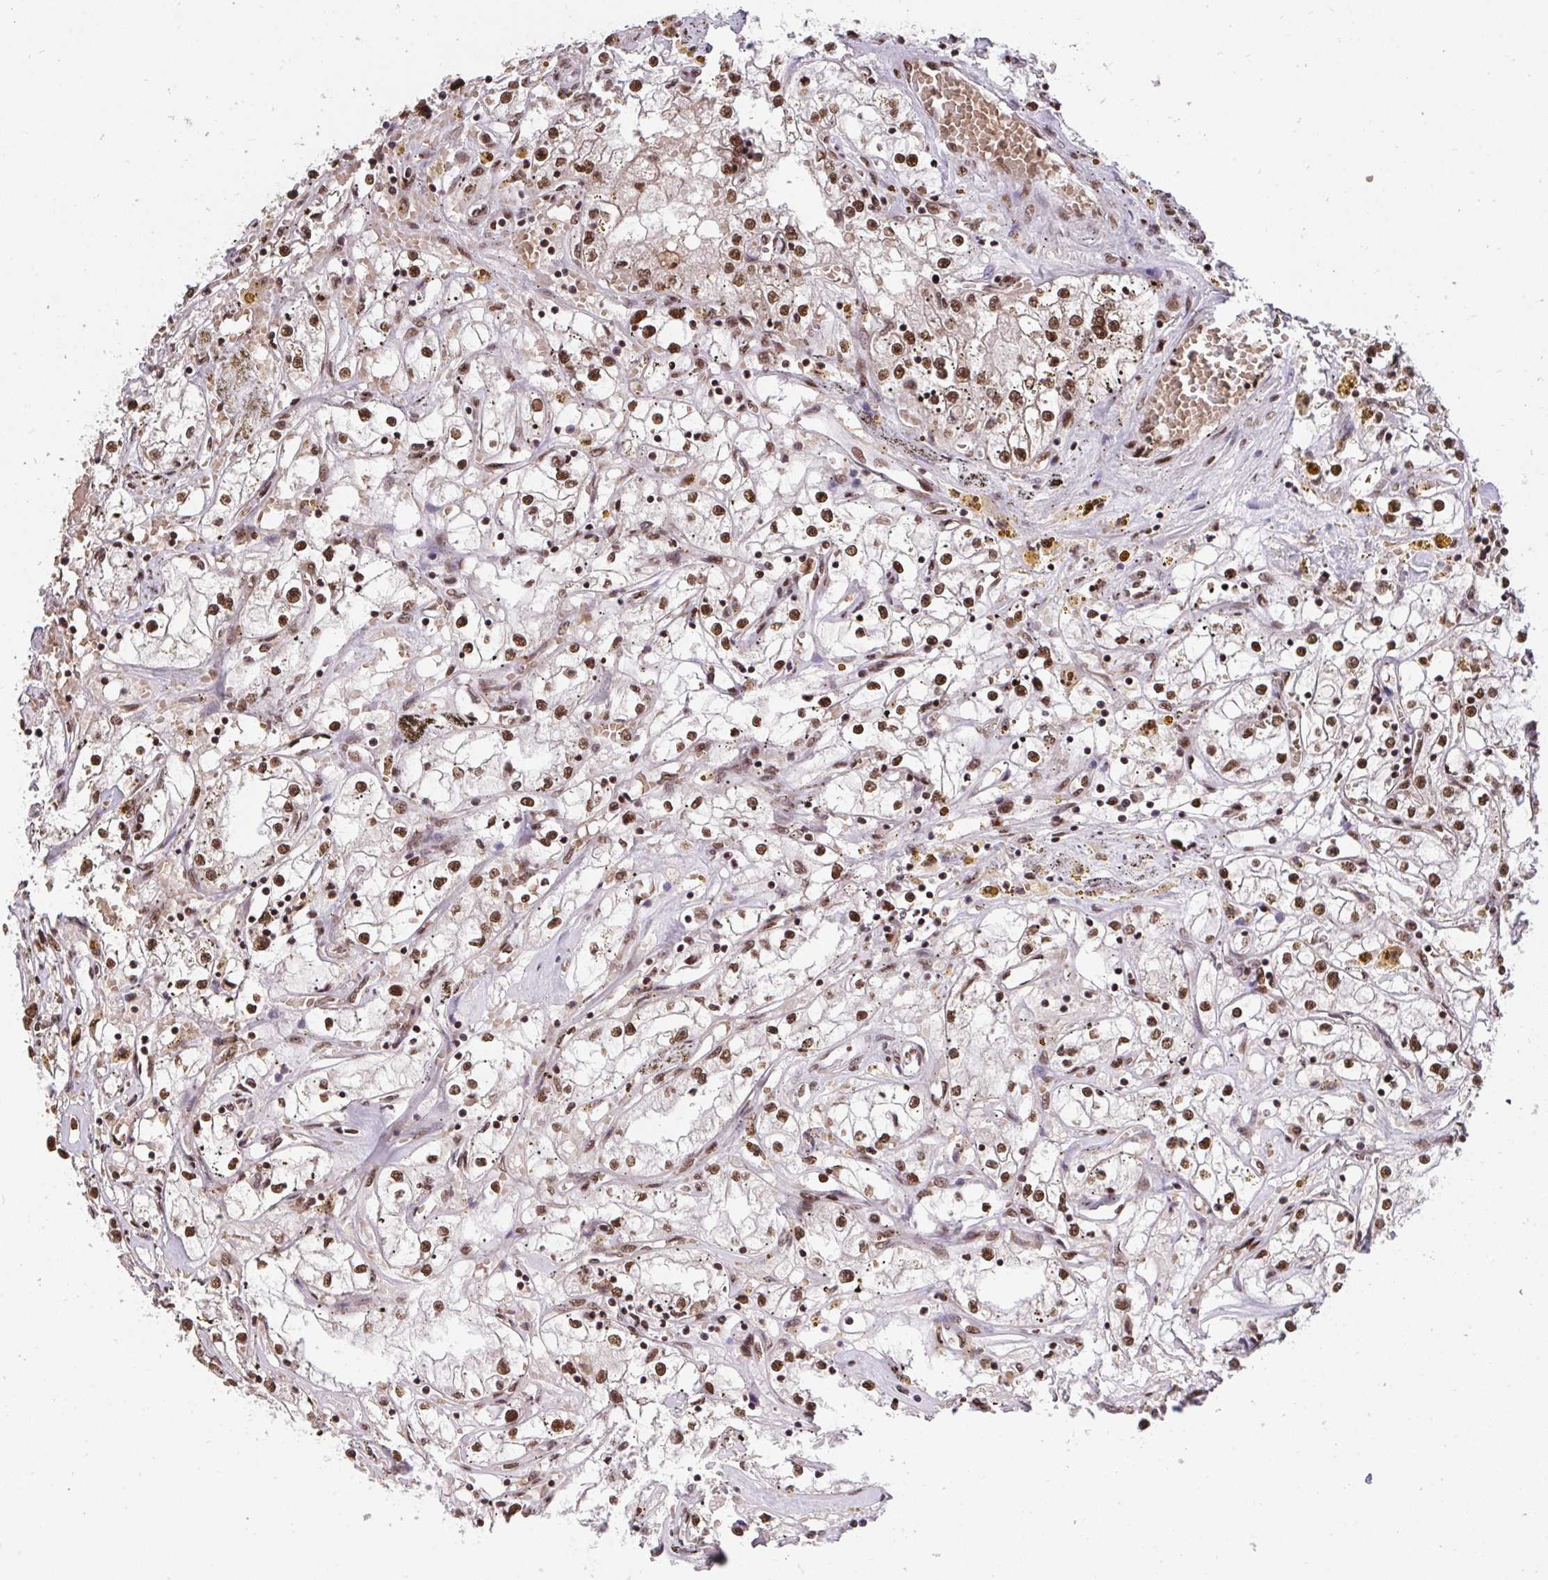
{"staining": {"intensity": "moderate", "quantity": ">75%", "location": "nuclear"}, "tissue": "renal cancer", "cell_type": "Tumor cells", "image_type": "cancer", "snomed": [{"axis": "morphology", "description": "Adenocarcinoma, NOS"}, {"axis": "topography", "description": "Kidney"}], "caption": "The image demonstrates a brown stain indicating the presence of a protein in the nuclear of tumor cells in adenocarcinoma (renal). Immunohistochemistry (ihc) stains the protein in brown and the nuclei are stained blue.", "gene": "HNRNPL", "patient": {"sex": "male", "age": 56}}